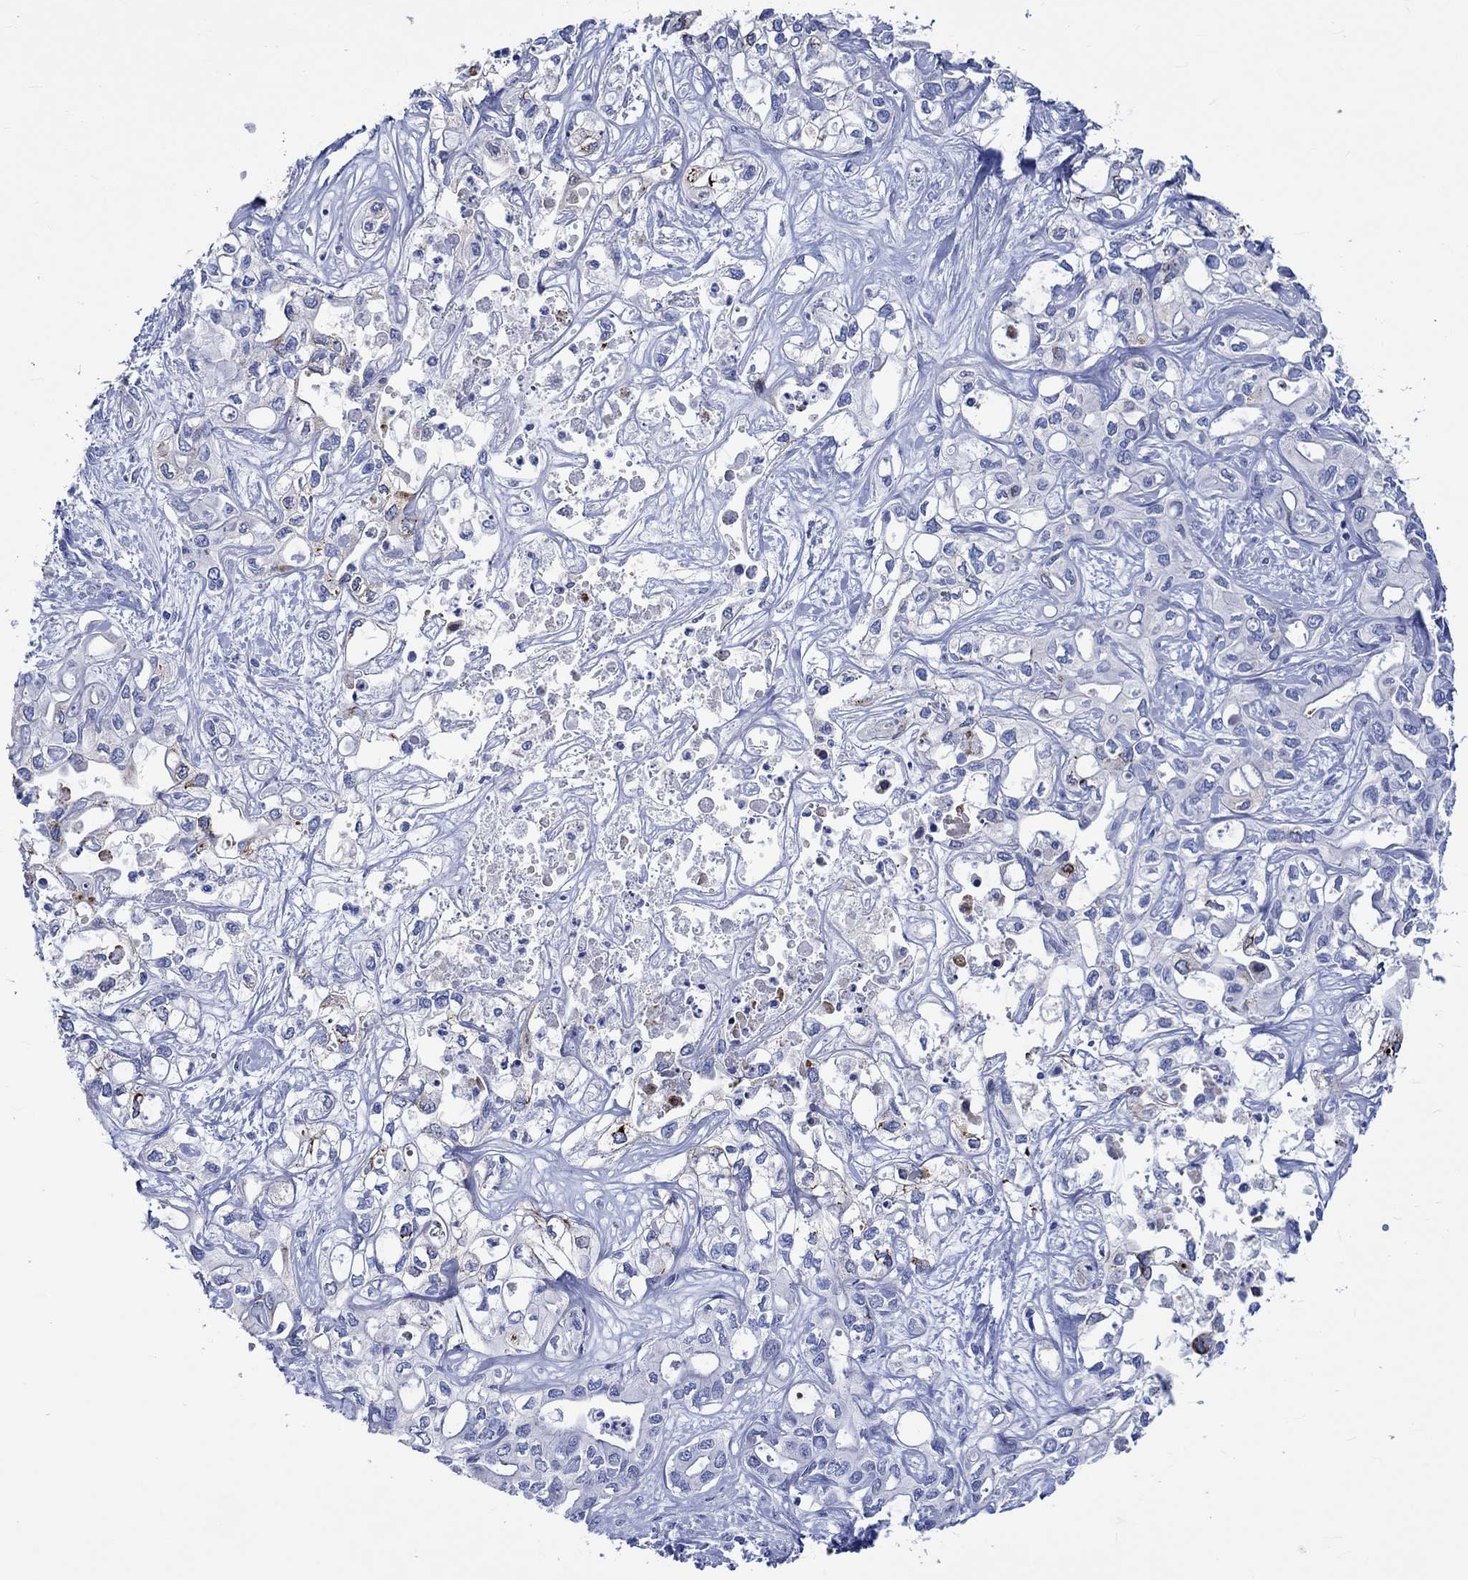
{"staining": {"intensity": "negative", "quantity": "none", "location": "none"}, "tissue": "liver cancer", "cell_type": "Tumor cells", "image_type": "cancer", "snomed": [{"axis": "morphology", "description": "Cholangiocarcinoma"}, {"axis": "topography", "description": "Liver"}], "caption": "This photomicrograph is of liver cholangiocarcinoma stained with immunohistochemistry to label a protein in brown with the nuclei are counter-stained blue. There is no staining in tumor cells.", "gene": "KLHL33", "patient": {"sex": "female", "age": 64}}